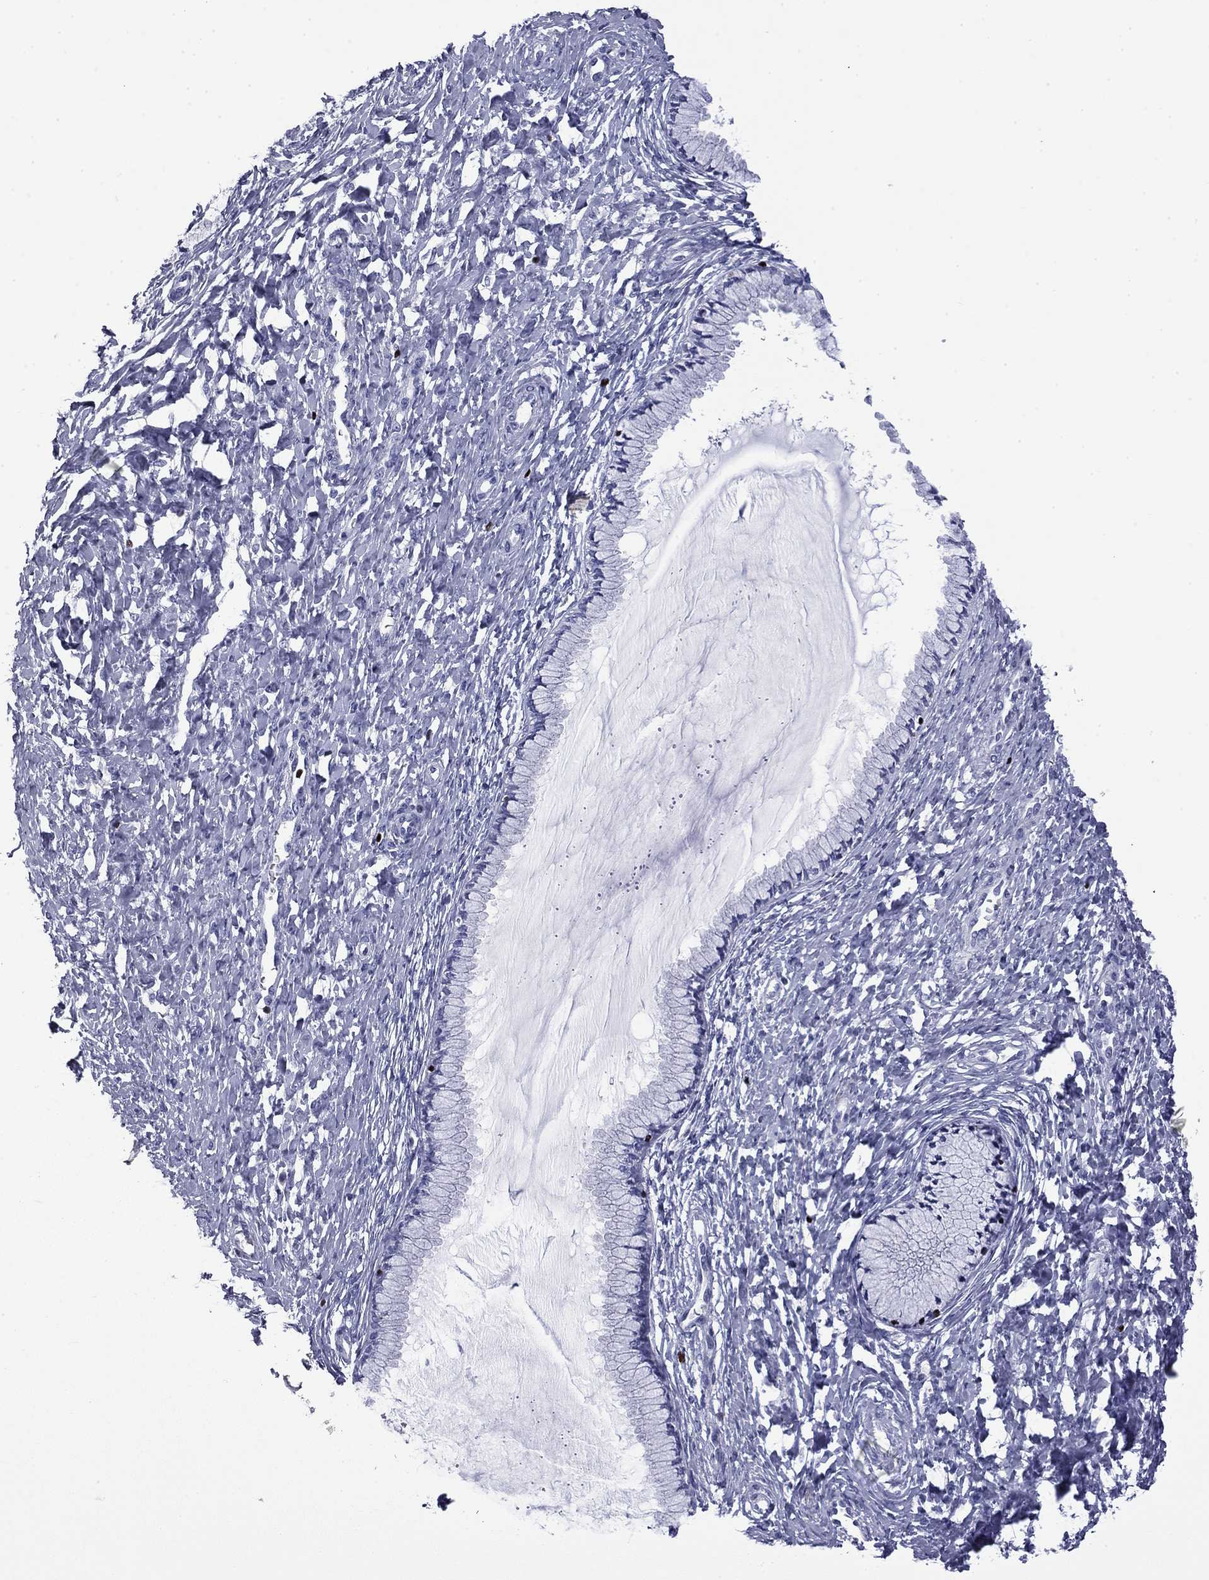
{"staining": {"intensity": "negative", "quantity": "none", "location": "none"}, "tissue": "cervix", "cell_type": "Glandular cells", "image_type": "normal", "snomed": [{"axis": "morphology", "description": "Normal tissue, NOS"}, {"axis": "topography", "description": "Cervix"}], "caption": "There is no significant expression in glandular cells of cervix. (DAB (3,3'-diaminobenzidine) immunohistochemistry, high magnification).", "gene": "IKZF3", "patient": {"sex": "female", "age": 37}}